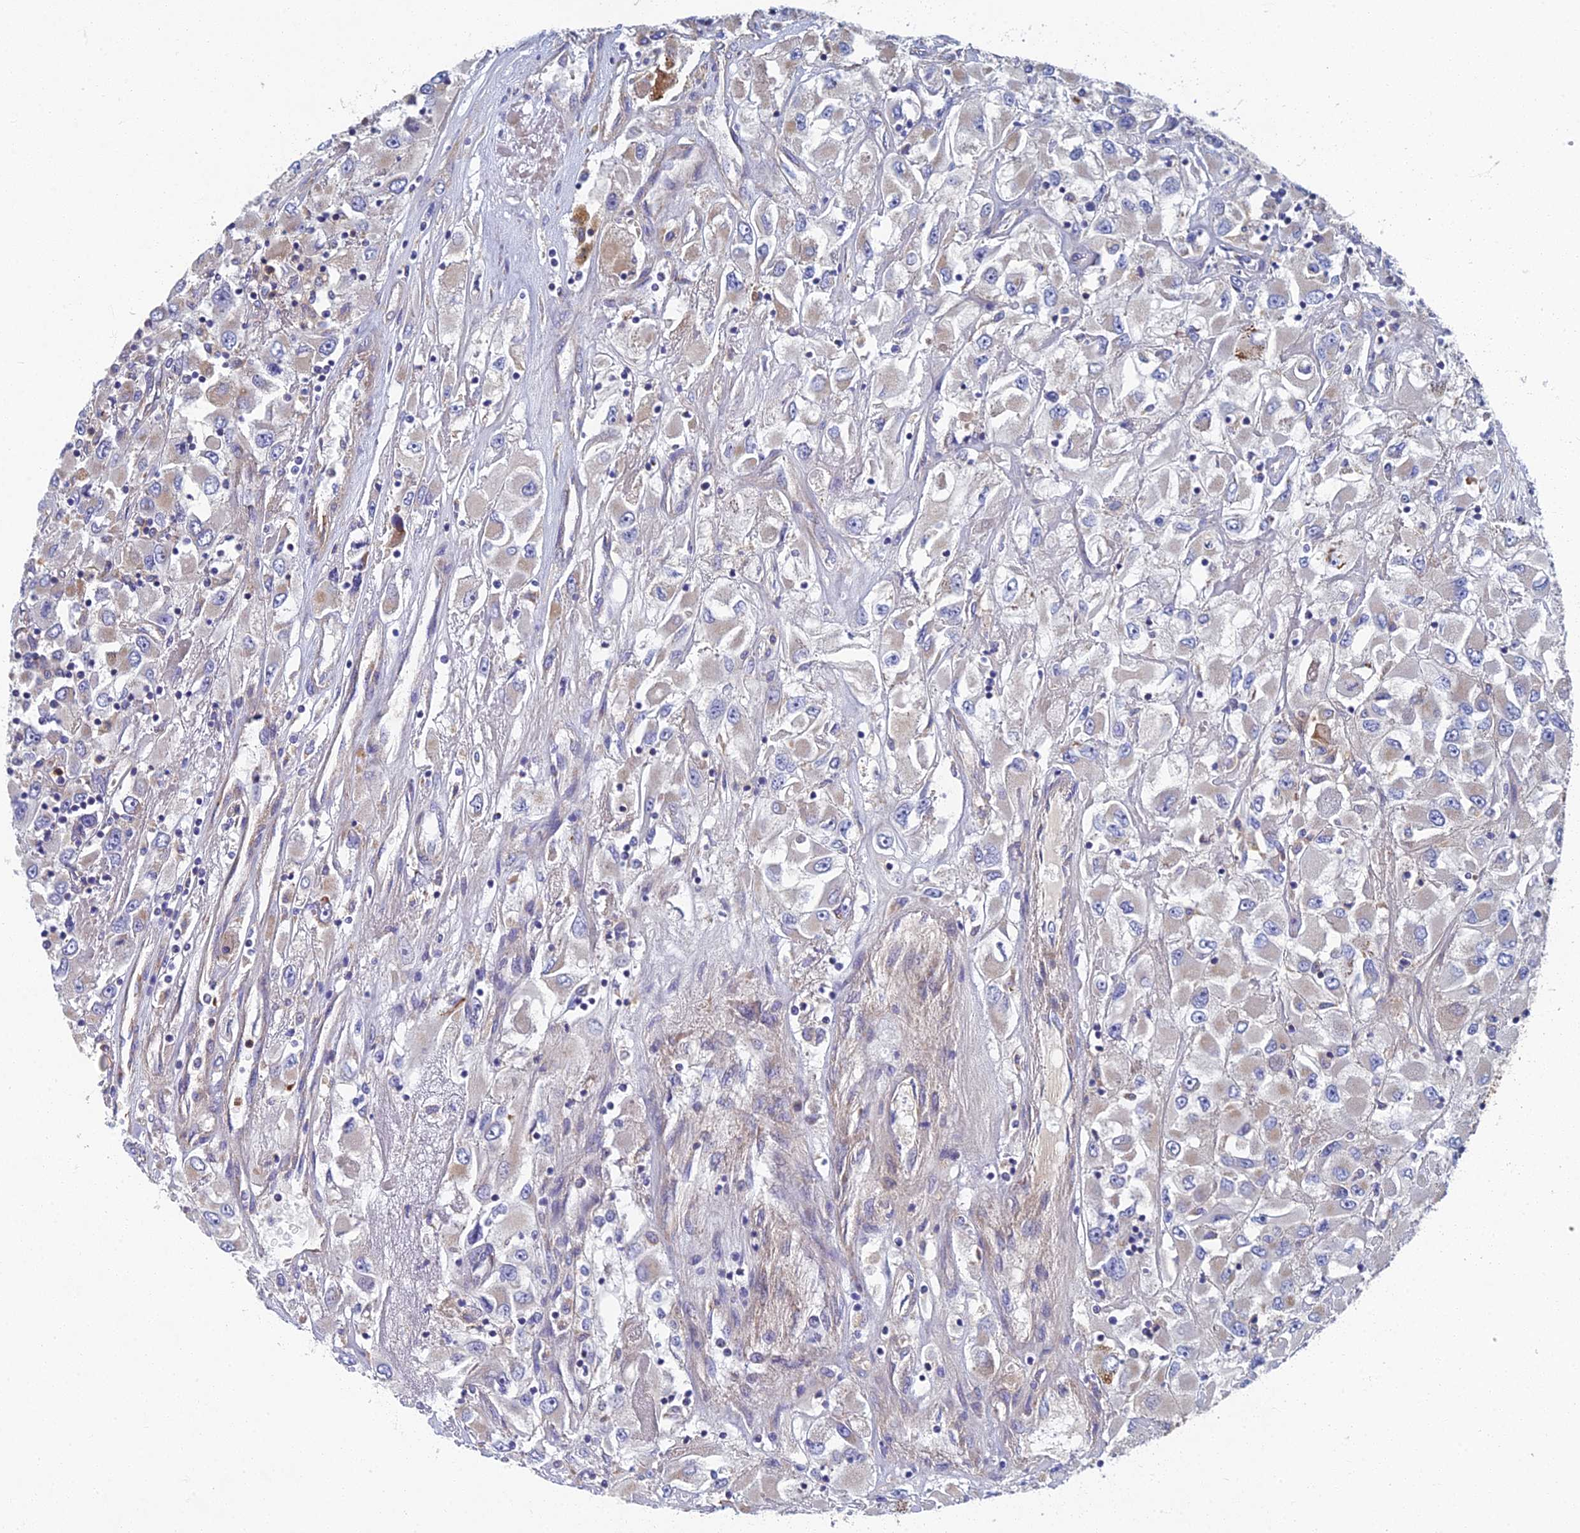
{"staining": {"intensity": "negative", "quantity": "none", "location": "none"}, "tissue": "renal cancer", "cell_type": "Tumor cells", "image_type": "cancer", "snomed": [{"axis": "morphology", "description": "Adenocarcinoma, NOS"}, {"axis": "topography", "description": "Kidney"}], "caption": "The IHC photomicrograph has no significant positivity in tumor cells of renal adenocarcinoma tissue.", "gene": "RNASEK", "patient": {"sex": "female", "age": 52}}